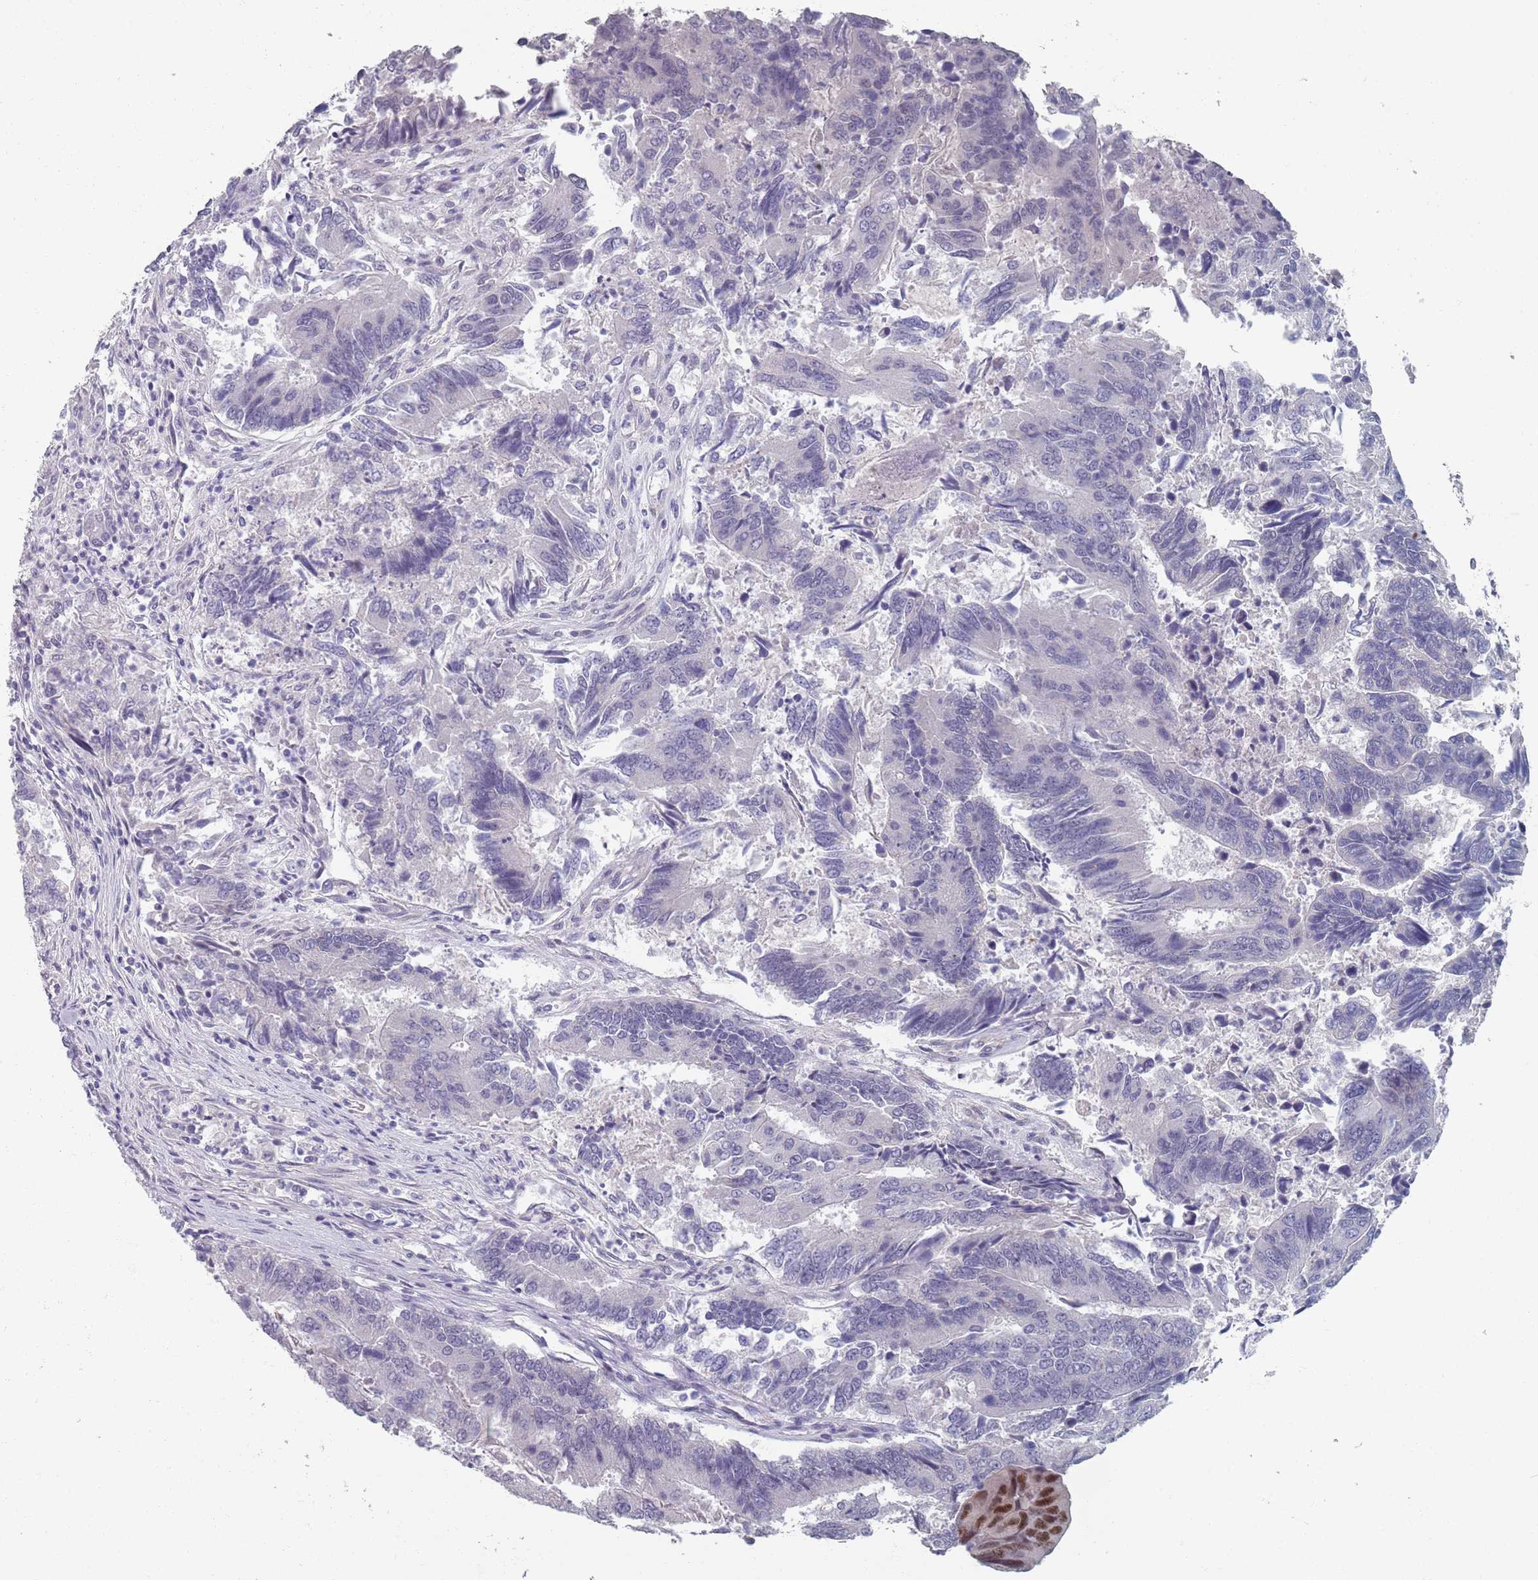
{"staining": {"intensity": "negative", "quantity": "none", "location": "none"}, "tissue": "colorectal cancer", "cell_type": "Tumor cells", "image_type": "cancer", "snomed": [{"axis": "morphology", "description": "Adenocarcinoma, NOS"}, {"axis": "topography", "description": "Colon"}], "caption": "Tumor cells show no significant protein expression in colorectal cancer.", "gene": "SAMD1", "patient": {"sex": "female", "age": 67}}